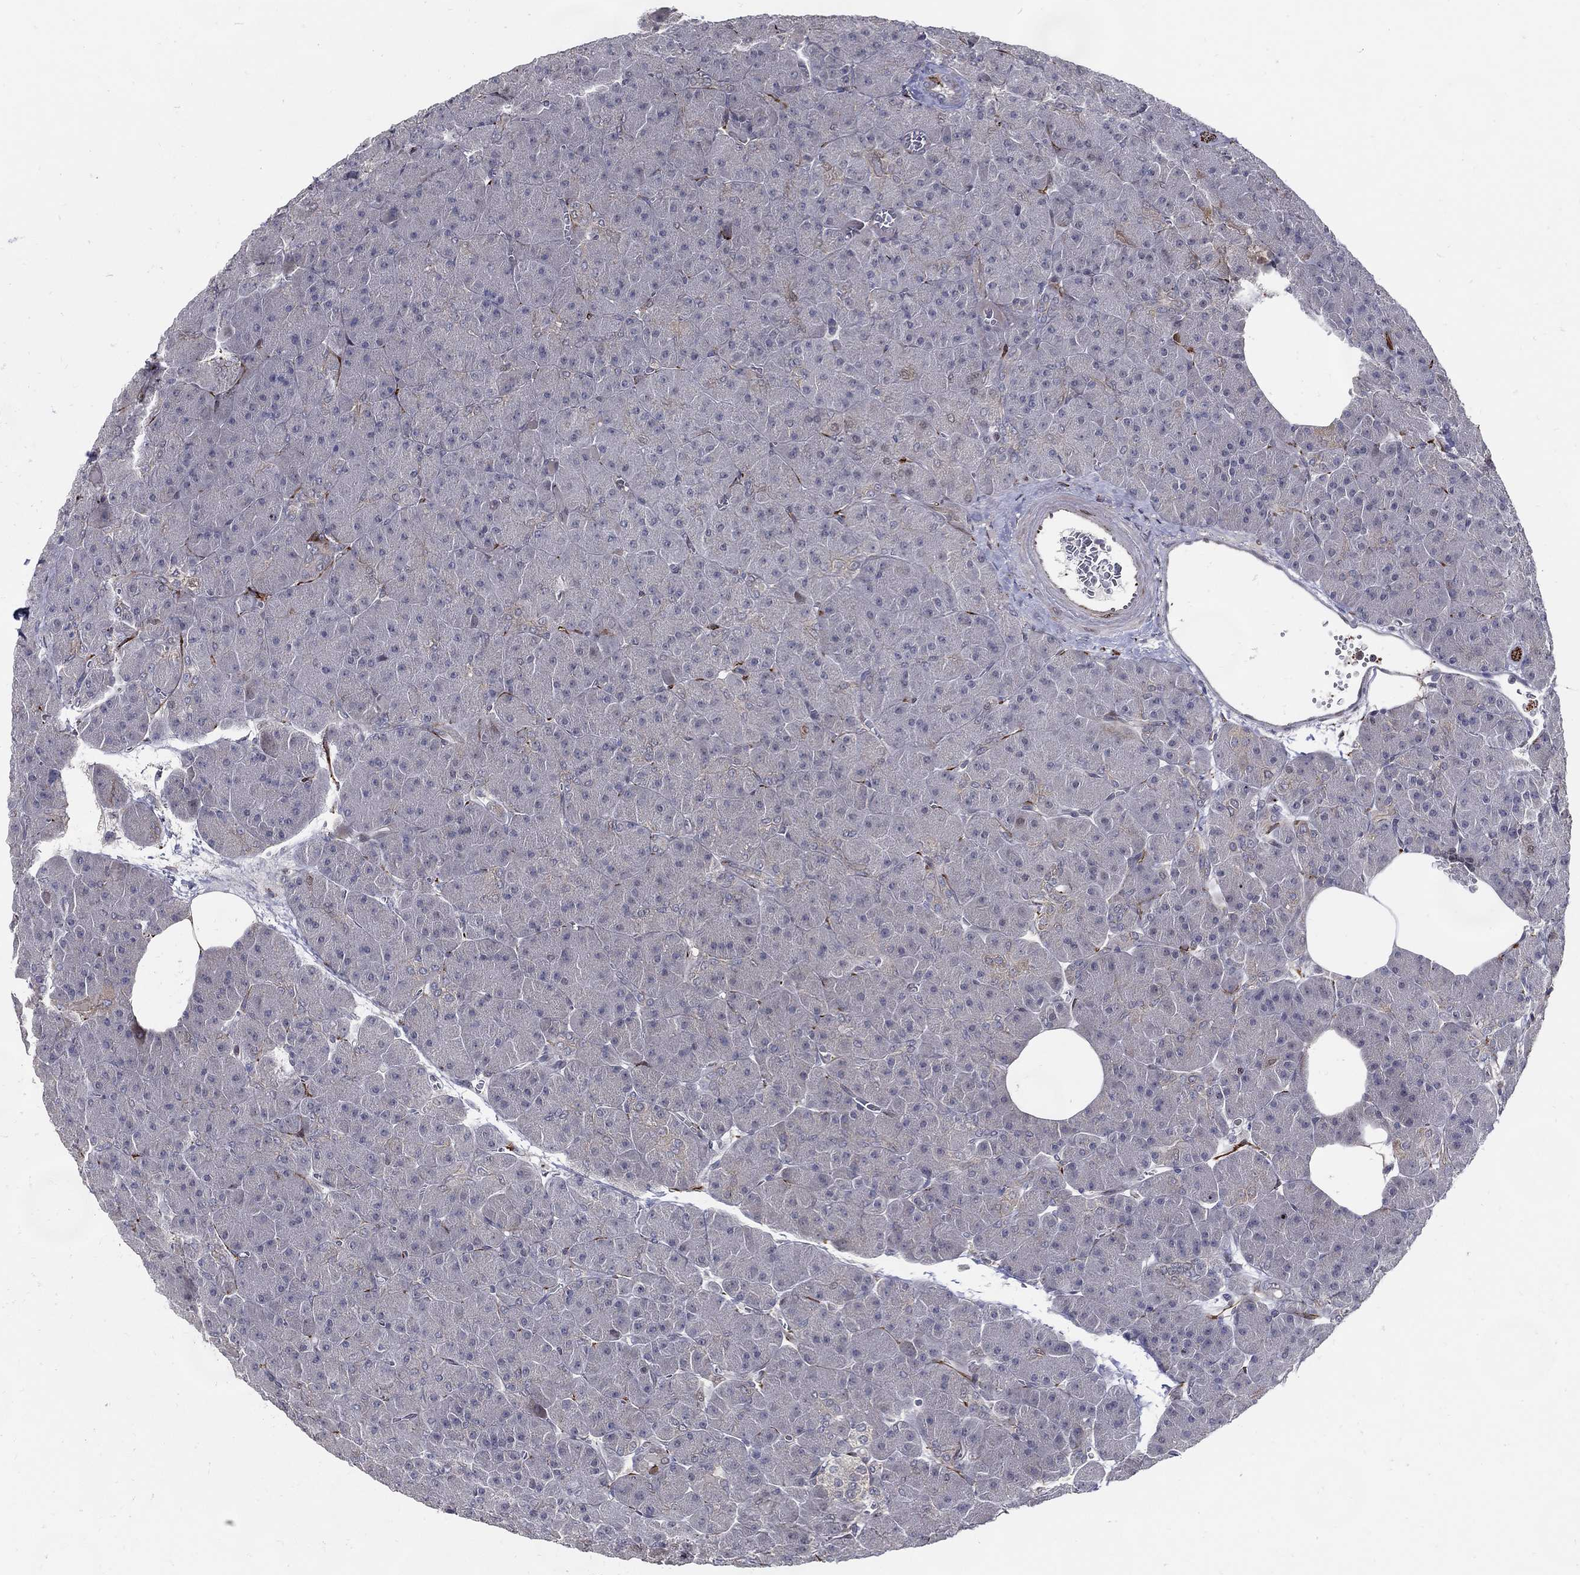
{"staining": {"intensity": "negative", "quantity": "none", "location": "none"}, "tissue": "pancreas", "cell_type": "Exocrine glandular cells", "image_type": "normal", "snomed": [{"axis": "morphology", "description": "Normal tissue, NOS"}, {"axis": "topography", "description": "Pancreas"}], "caption": "IHC of unremarkable pancreas demonstrates no expression in exocrine glandular cells.", "gene": "ARHGAP11A", "patient": {"sex": "male", "age": 61}}